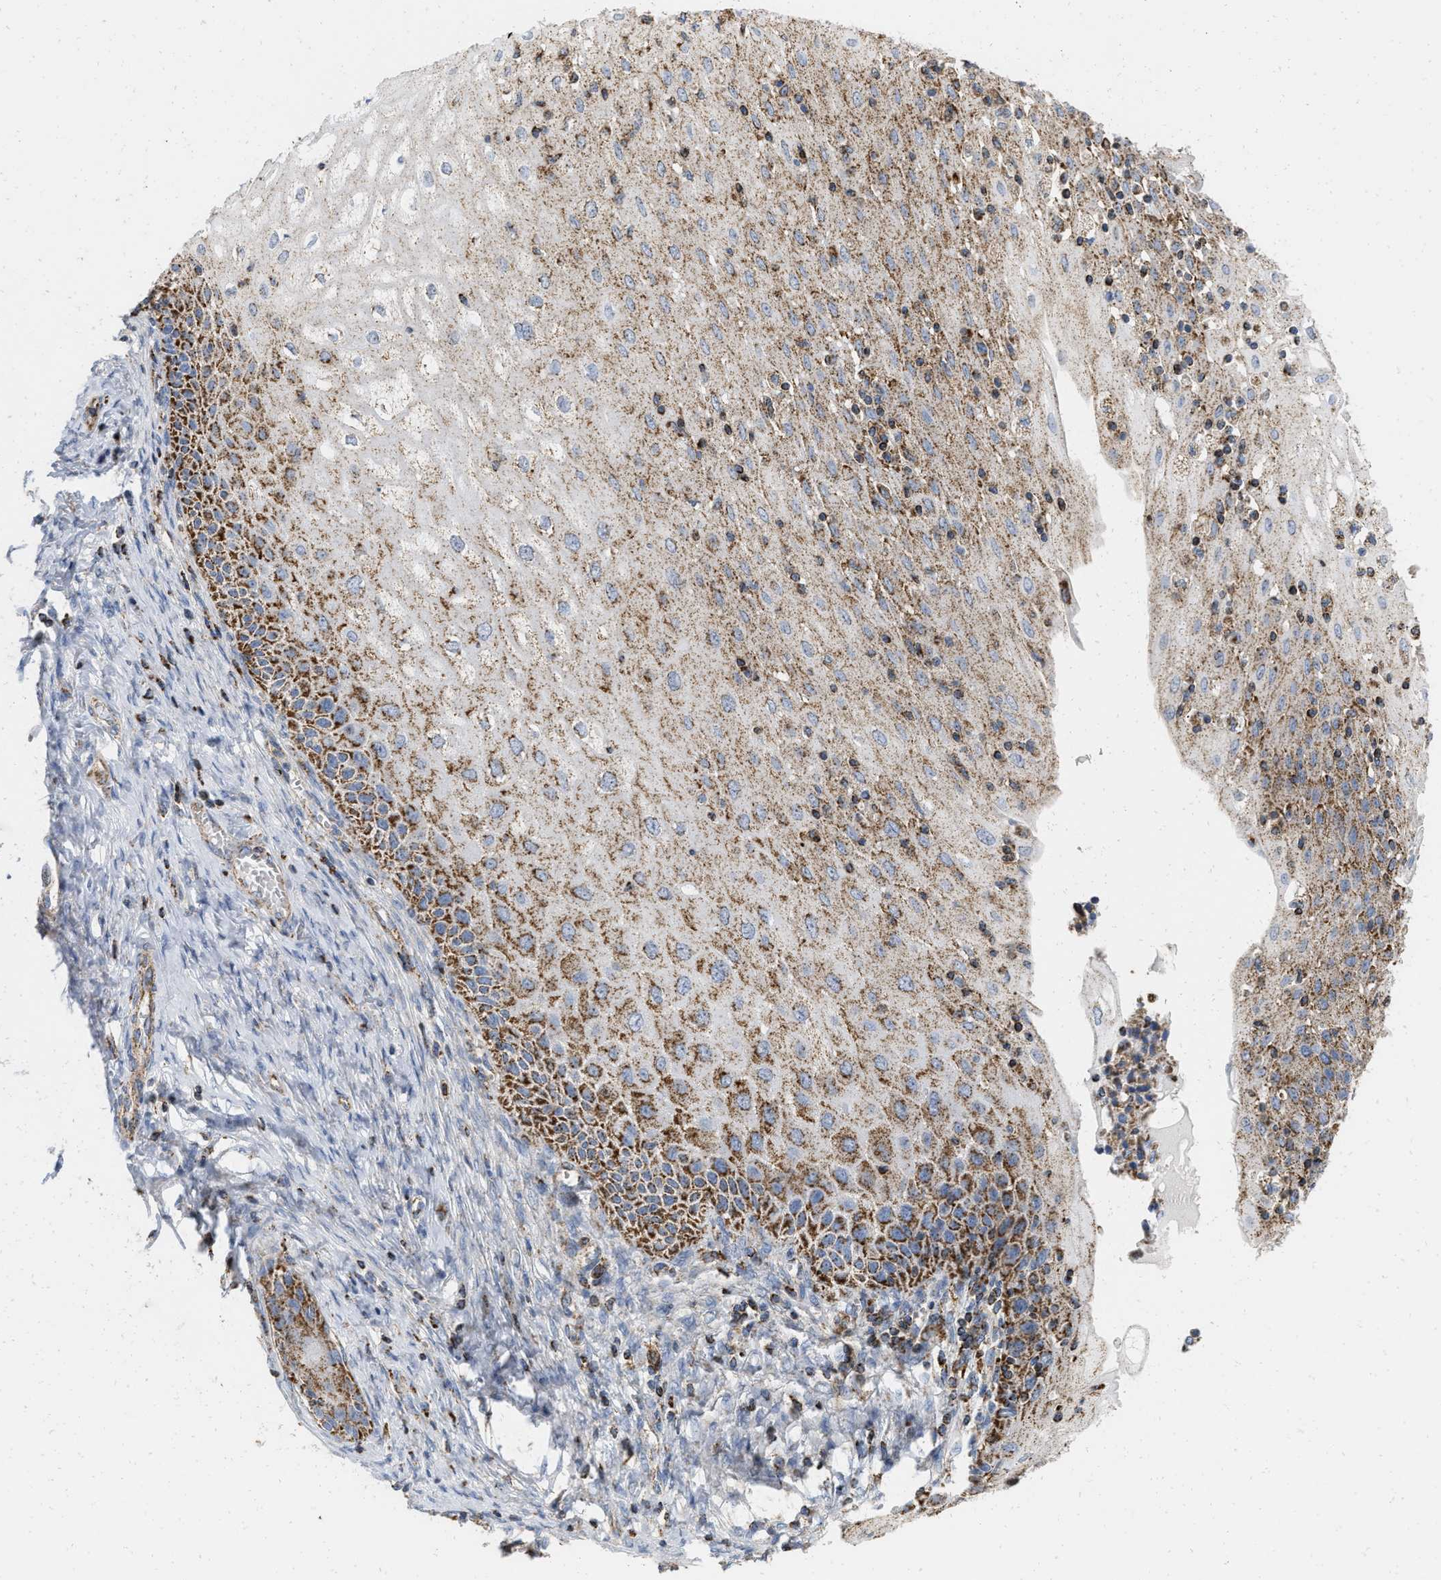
{"staining": {"intensity": "moderate", "quantity": "25%-75%", "location": "cytoplasmic/membranous"}, "tissue": "cervical cancer", "cell_type": "Tumor cells", "image_type": "cancer", "snomed": [{"axis": "morphology", "description": "Adenocarcinoma, NOS"}, {"axis": "topography", "description": "Cervix"}], "caption": "Adenocarcinoma (cervical) stained for a protein (brown) displays moderate cytoplasmic/membranous positive staining in about 25%-75% of tumor cells.", "gene": "GRB10", "patient": {"sex": "female", "age": 44}}